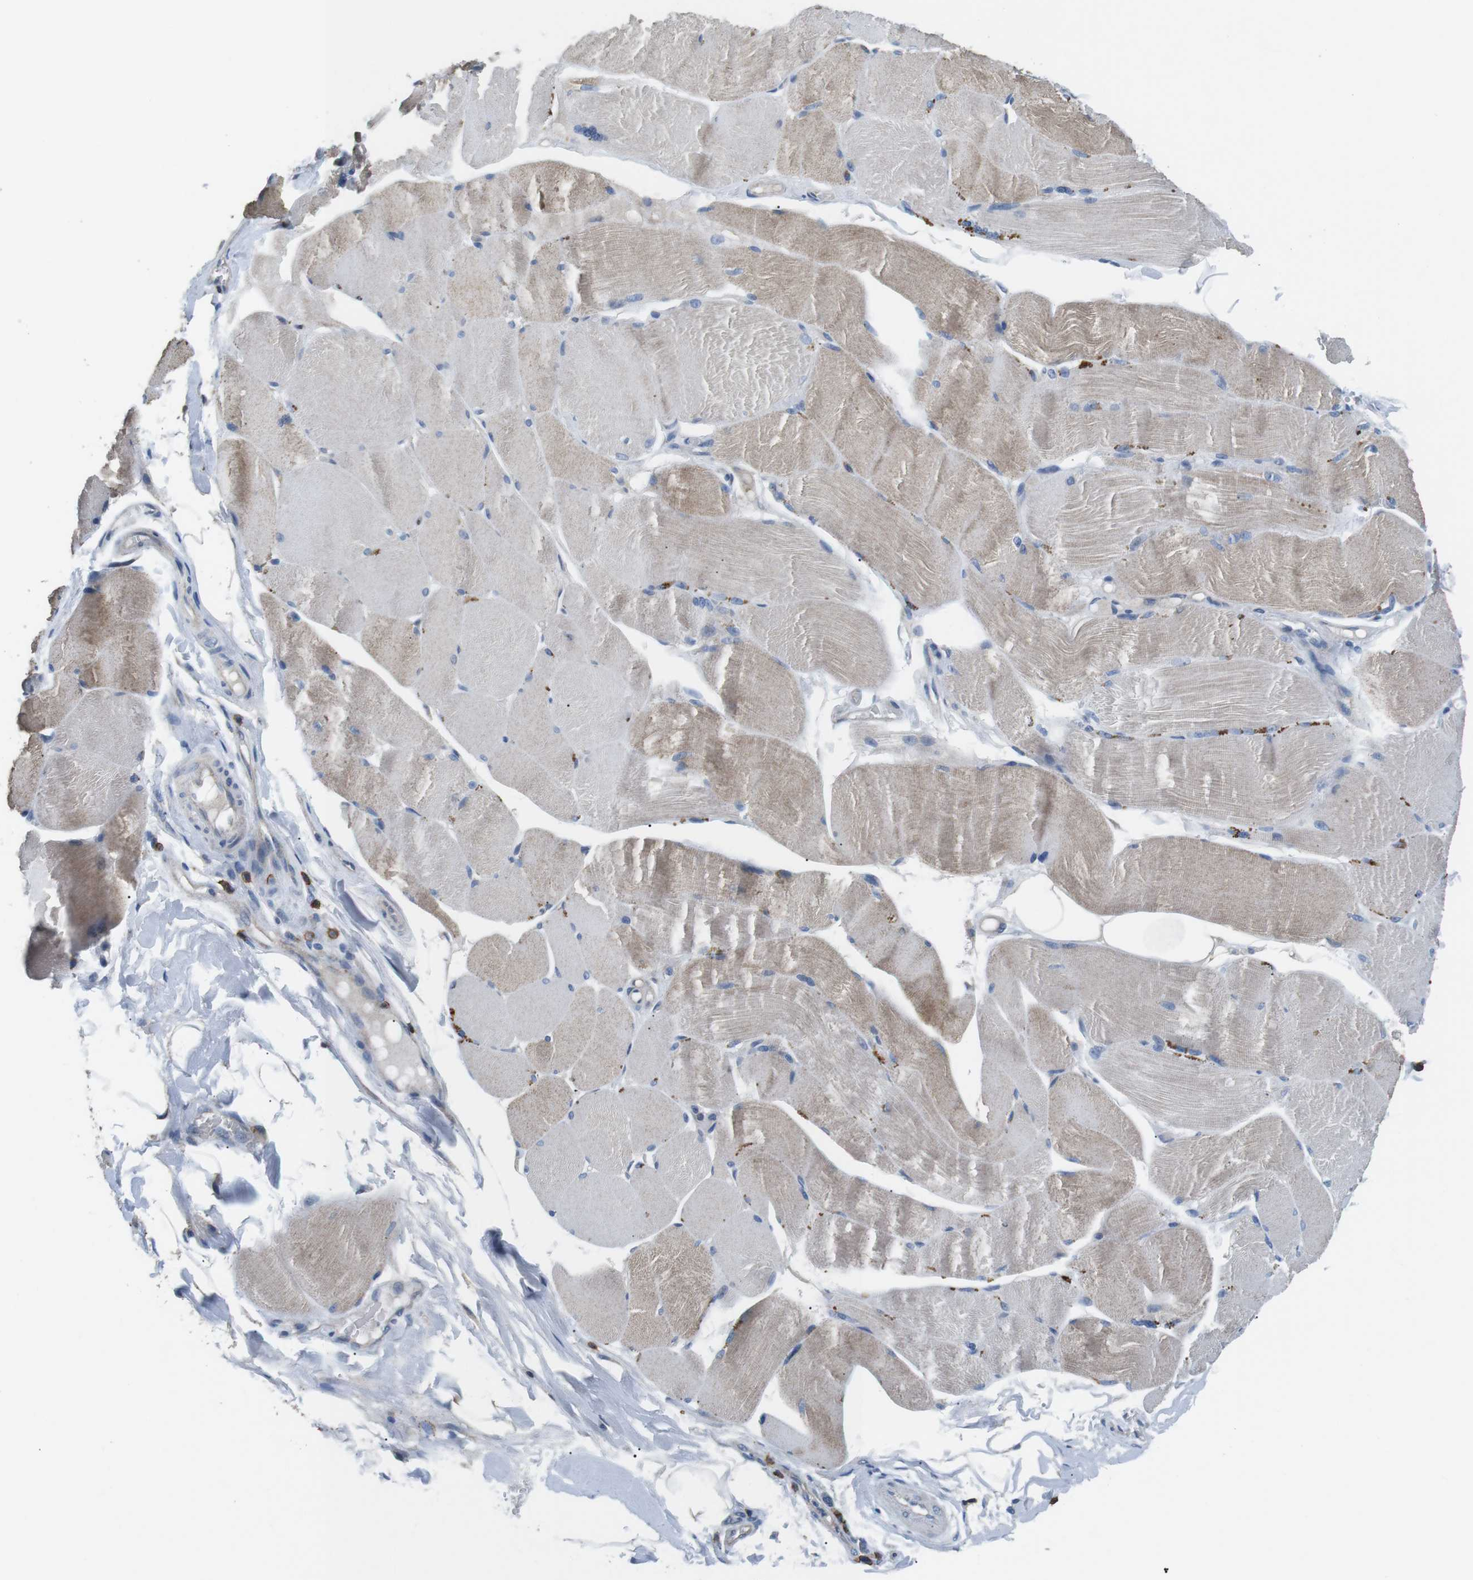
{"staining": {"intensity": "moderate", "quantity": "<25%", "location": "cytoplasmic/membranous"}, "tissue": "skeletal muscle", "cell_type": "Myocytes", "image_type": "normal", "snomed": [{"axis": "morphology", "description": "Normal tissue, NOS"}, {"axis": "topography", "description": "Skin"}, {"axis": "topography", "description": "Skeletal muscle"}], "caption": "Skeletal muscle stained with immunohistochemistry displays moderate cytoplasmic/membranous staining in approximately <25% of myocytes.", "gene": "CD6", "patient": {"sex": "male", "age": 83}}